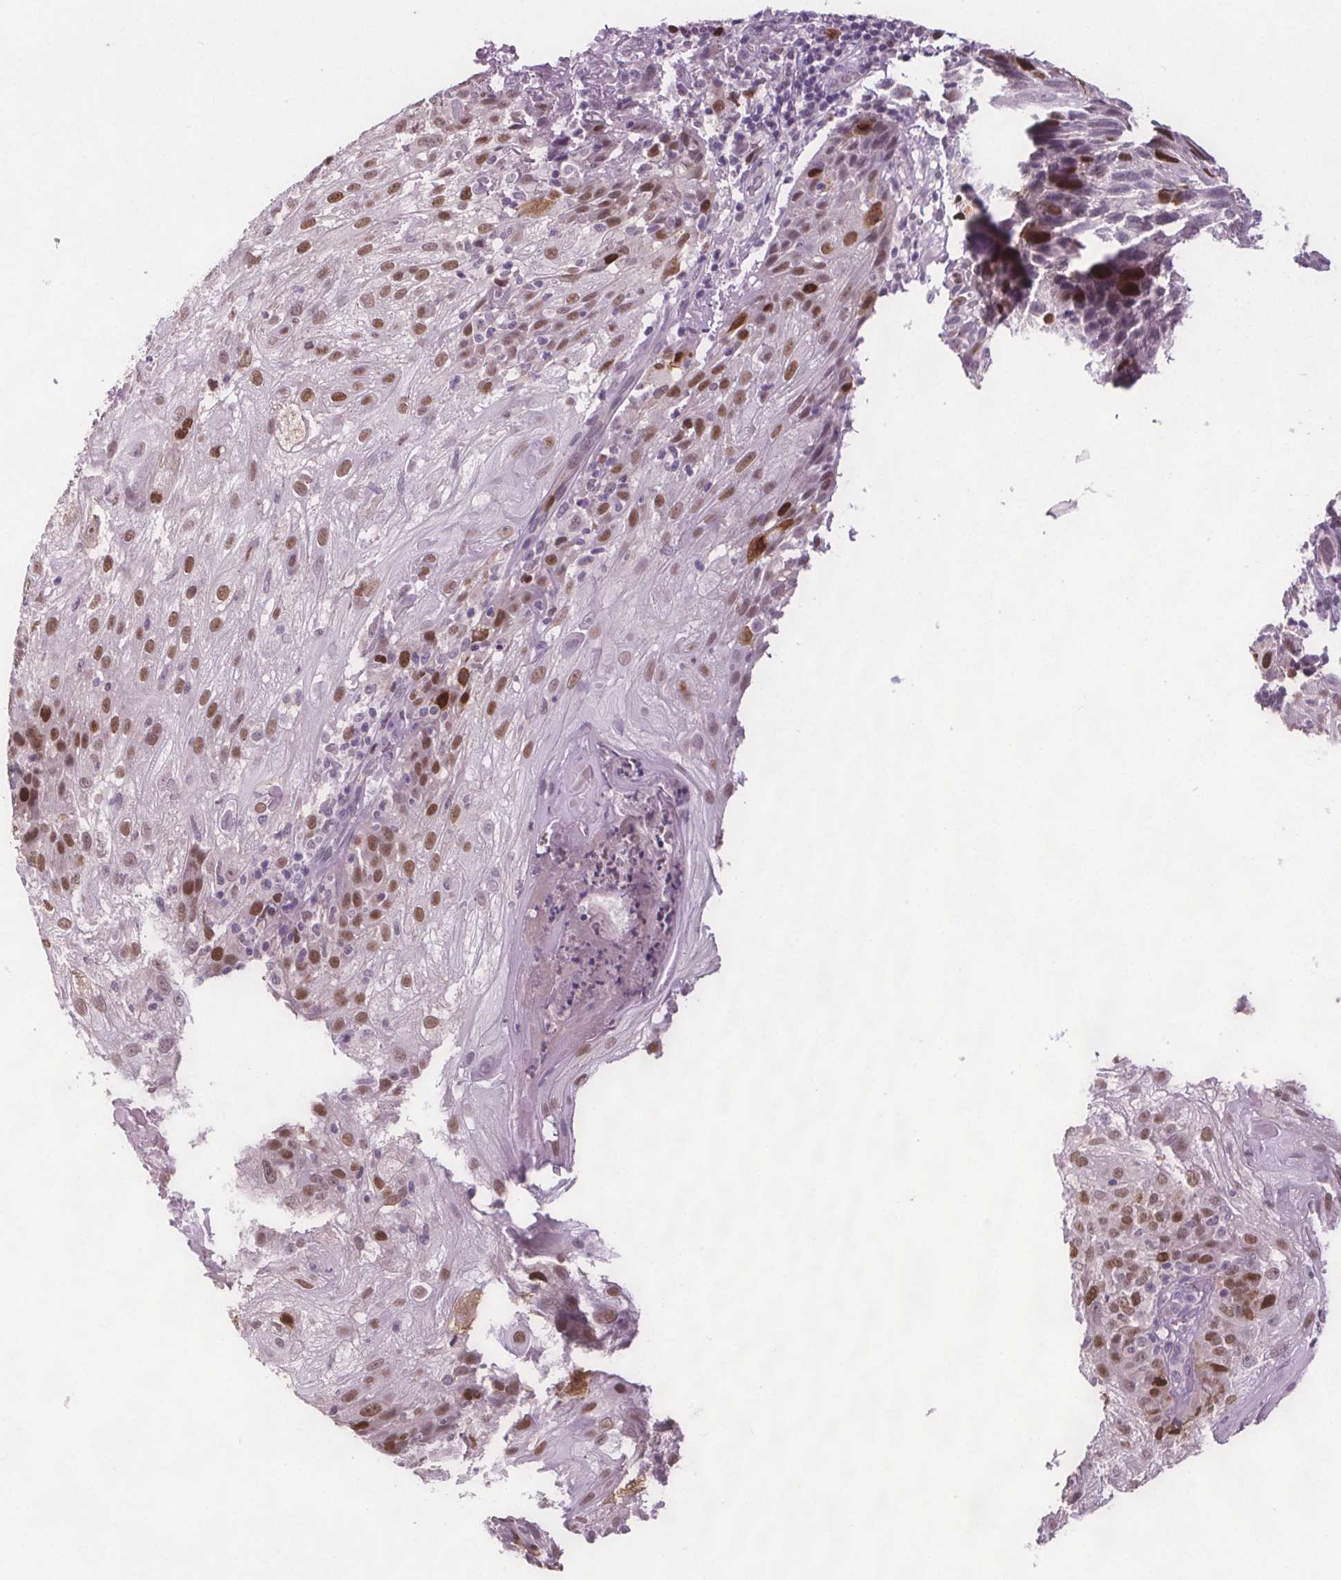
{"staining": {"intensity": "strong", "quantity": "25%-75%", "location": "nuclear"}, "tissue": "skin cancer", "cell_type": "Tumor cells", "image_type": "cancer", "snomed": [{"axis": "morphology", "description": "Normal tissue, NOS"}, {"axis": "morphology", "description": "Squamous cell carcinoma, NOS"}, {"axis": "topography", "description": "Skin"}], "caption": "A high amount of strong nuclear positivity is appreciated in about 25%-75% of tumor cells in squamous cell carcinoma (skin) tissue.", "gene": "CENPF", "patient": {"sex": "female", "age": 83}}